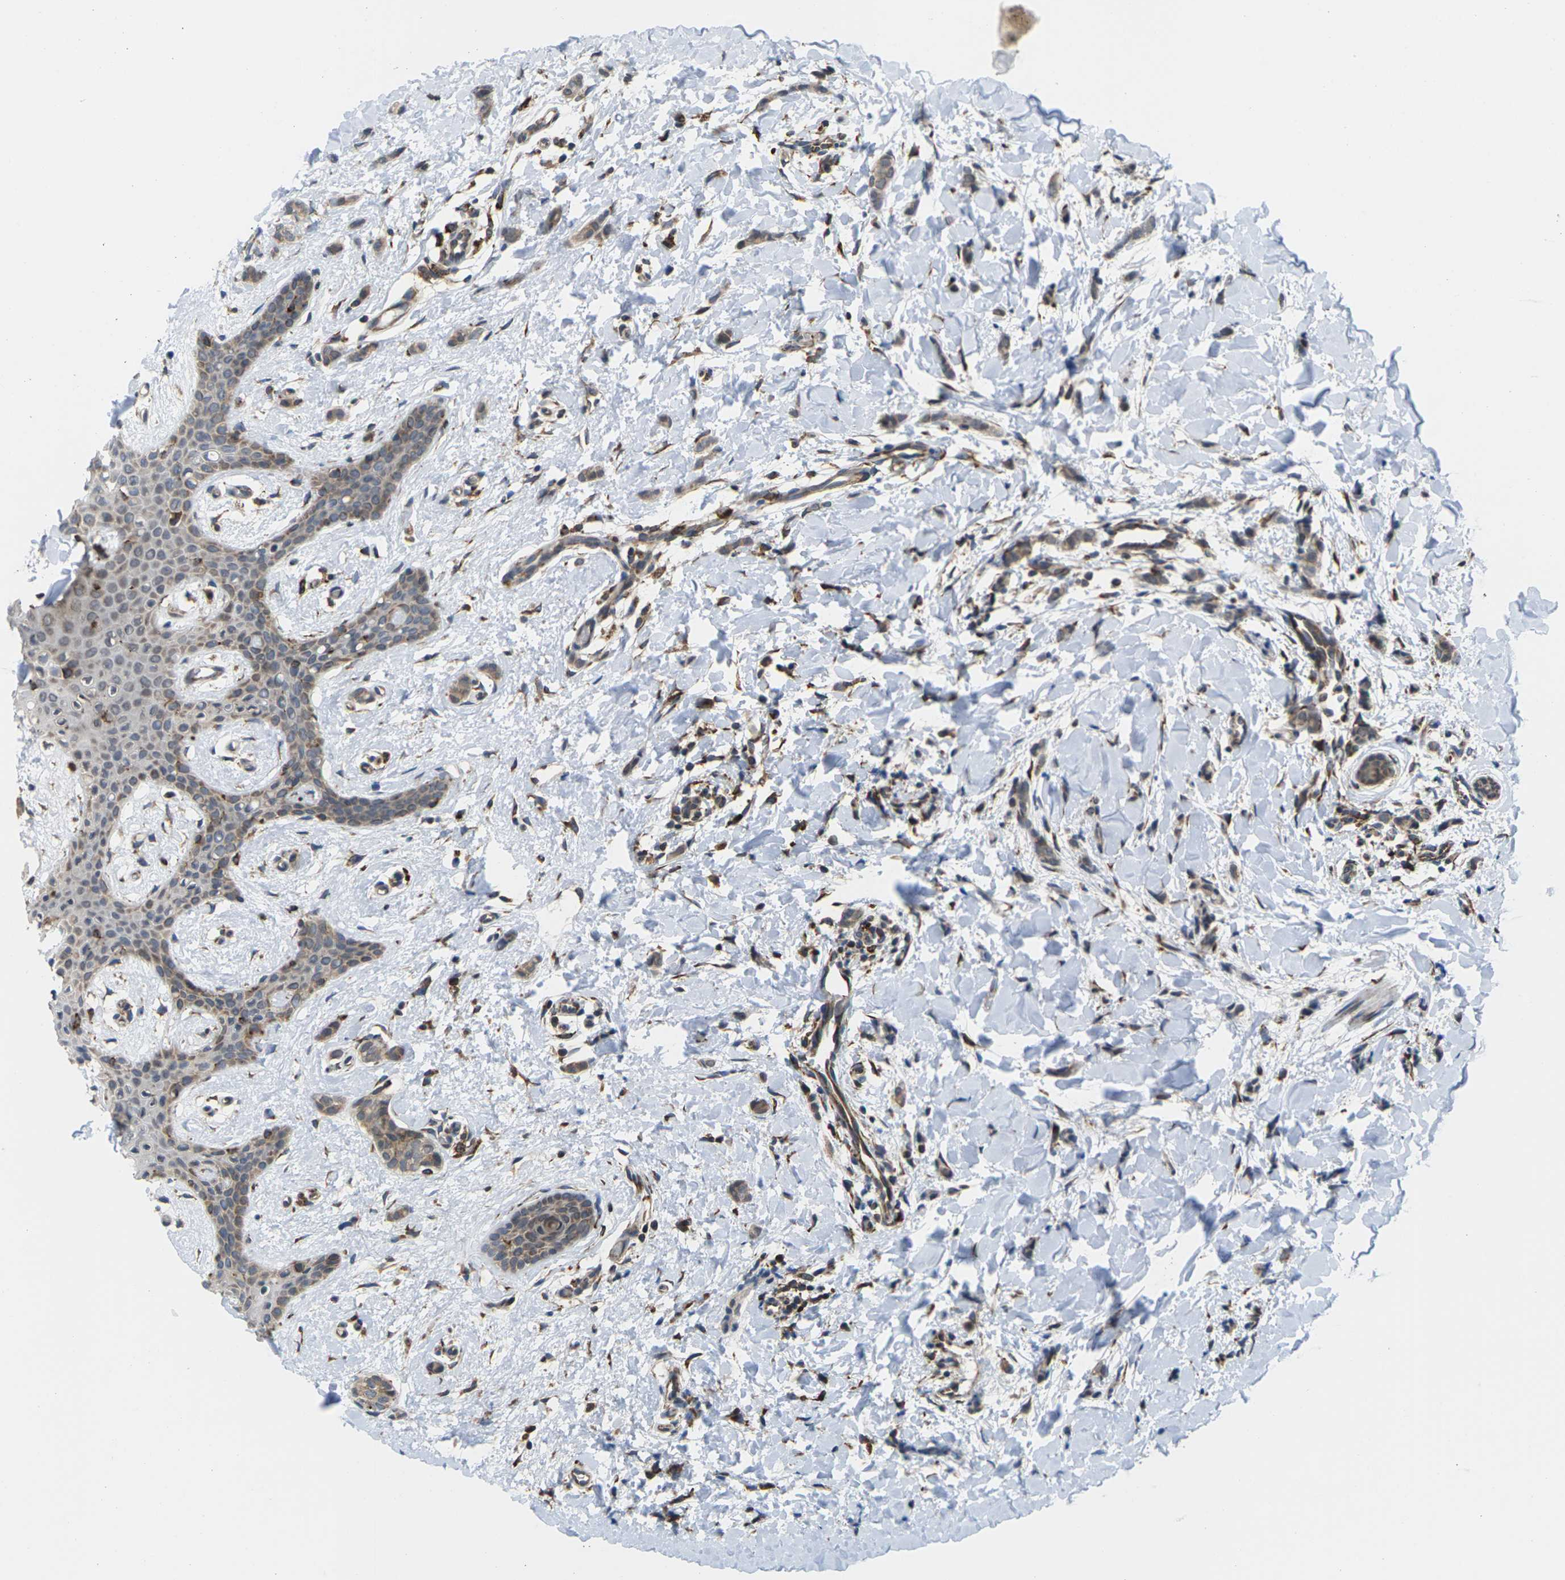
{"staining": {"intensity": "moderate", "quantity": ">75%", "location": "cytoplasmic/membranous"}, "tissue": "breast cancer", "cell_type": "Tumor cells", "image_type": "cancer", "snomed": [{"axis": "morphology", "description": "Lobular carcinoma"}, {"axis": "topography", "description": "Skin"}, {"axis": "topography", "description": "Breast"}], "caption": "The image displays staining of breast cancer (lobular carcinoma), revealing moderate cytoplasmic/membranous protein expression (brown color) within tumor cells. The staining was performed using DAB (3,3'-diaminobenzidine), with brown indicating positive protein expression. Nuclei are stained blue with hematoxylin.", "gene": "PDZK1IP1", "patient": {"sex": "female", "age": 46}}